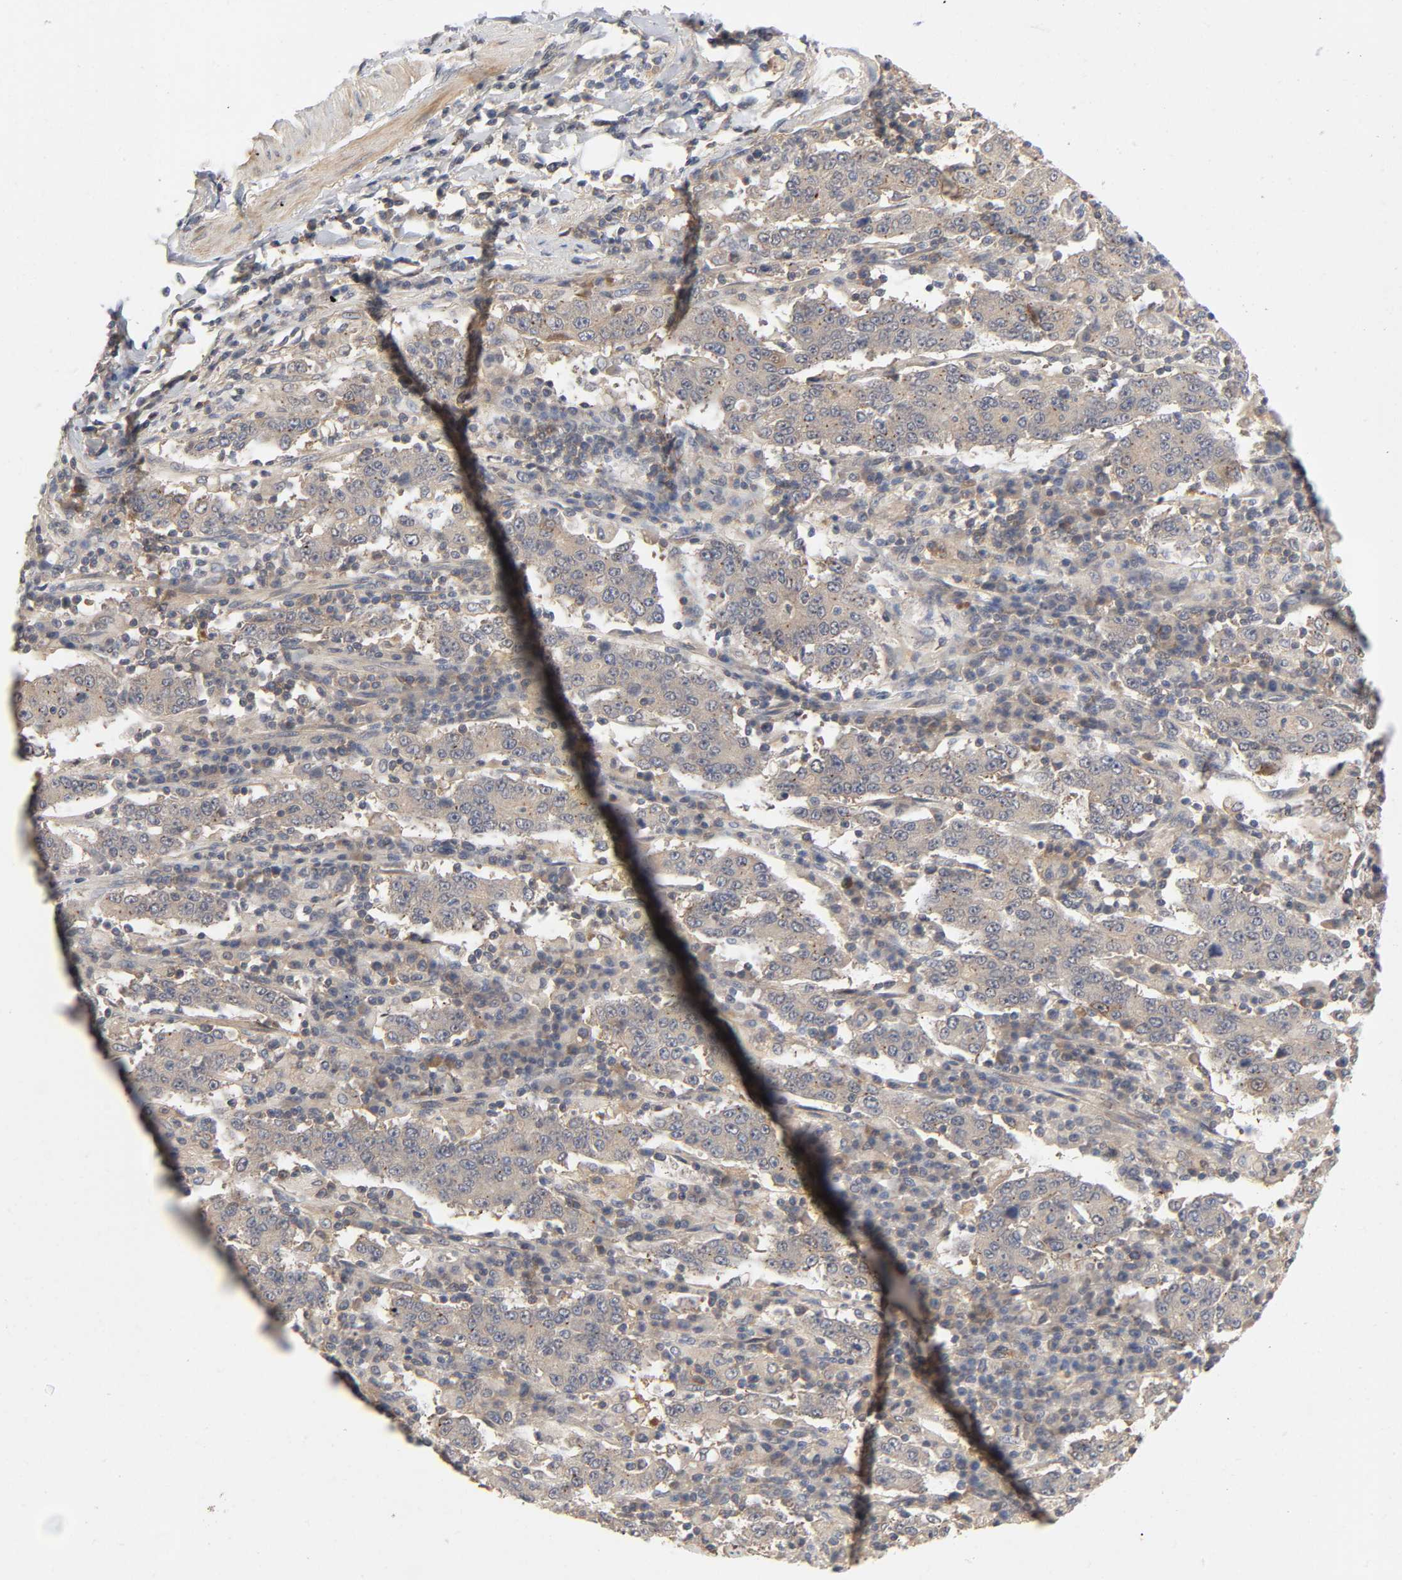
{"staining": {"intensity": "moderate", "quantity": ">75%", "location": "cytoplasmic/membranous"}, "tissue": "stomach cancer", "cell_type": "Tumor cells", "image_type": "cancer", "snomed": [{"axis": "morphology", "description": "Normal tissue, NOS"}, {"axis": "morphology", "description": "Adenocarcinoma, NOS"}, {"axis": "topography", "description": "Stomach, upper"}, {"axis": "topography", "description": "Stomach"}], "caption": "Immunohistochemical staining of human stomach cancer displays medium levels of moderate cytoplasmic/membranous expression in approximately >75% of tumor cells. (DAB (3,3'-diaminobenzidine) = brown stain, brightfield microscopy at high magnification).", "gene": "CPB2", "patient": {"sex": "male", "age": 59}}